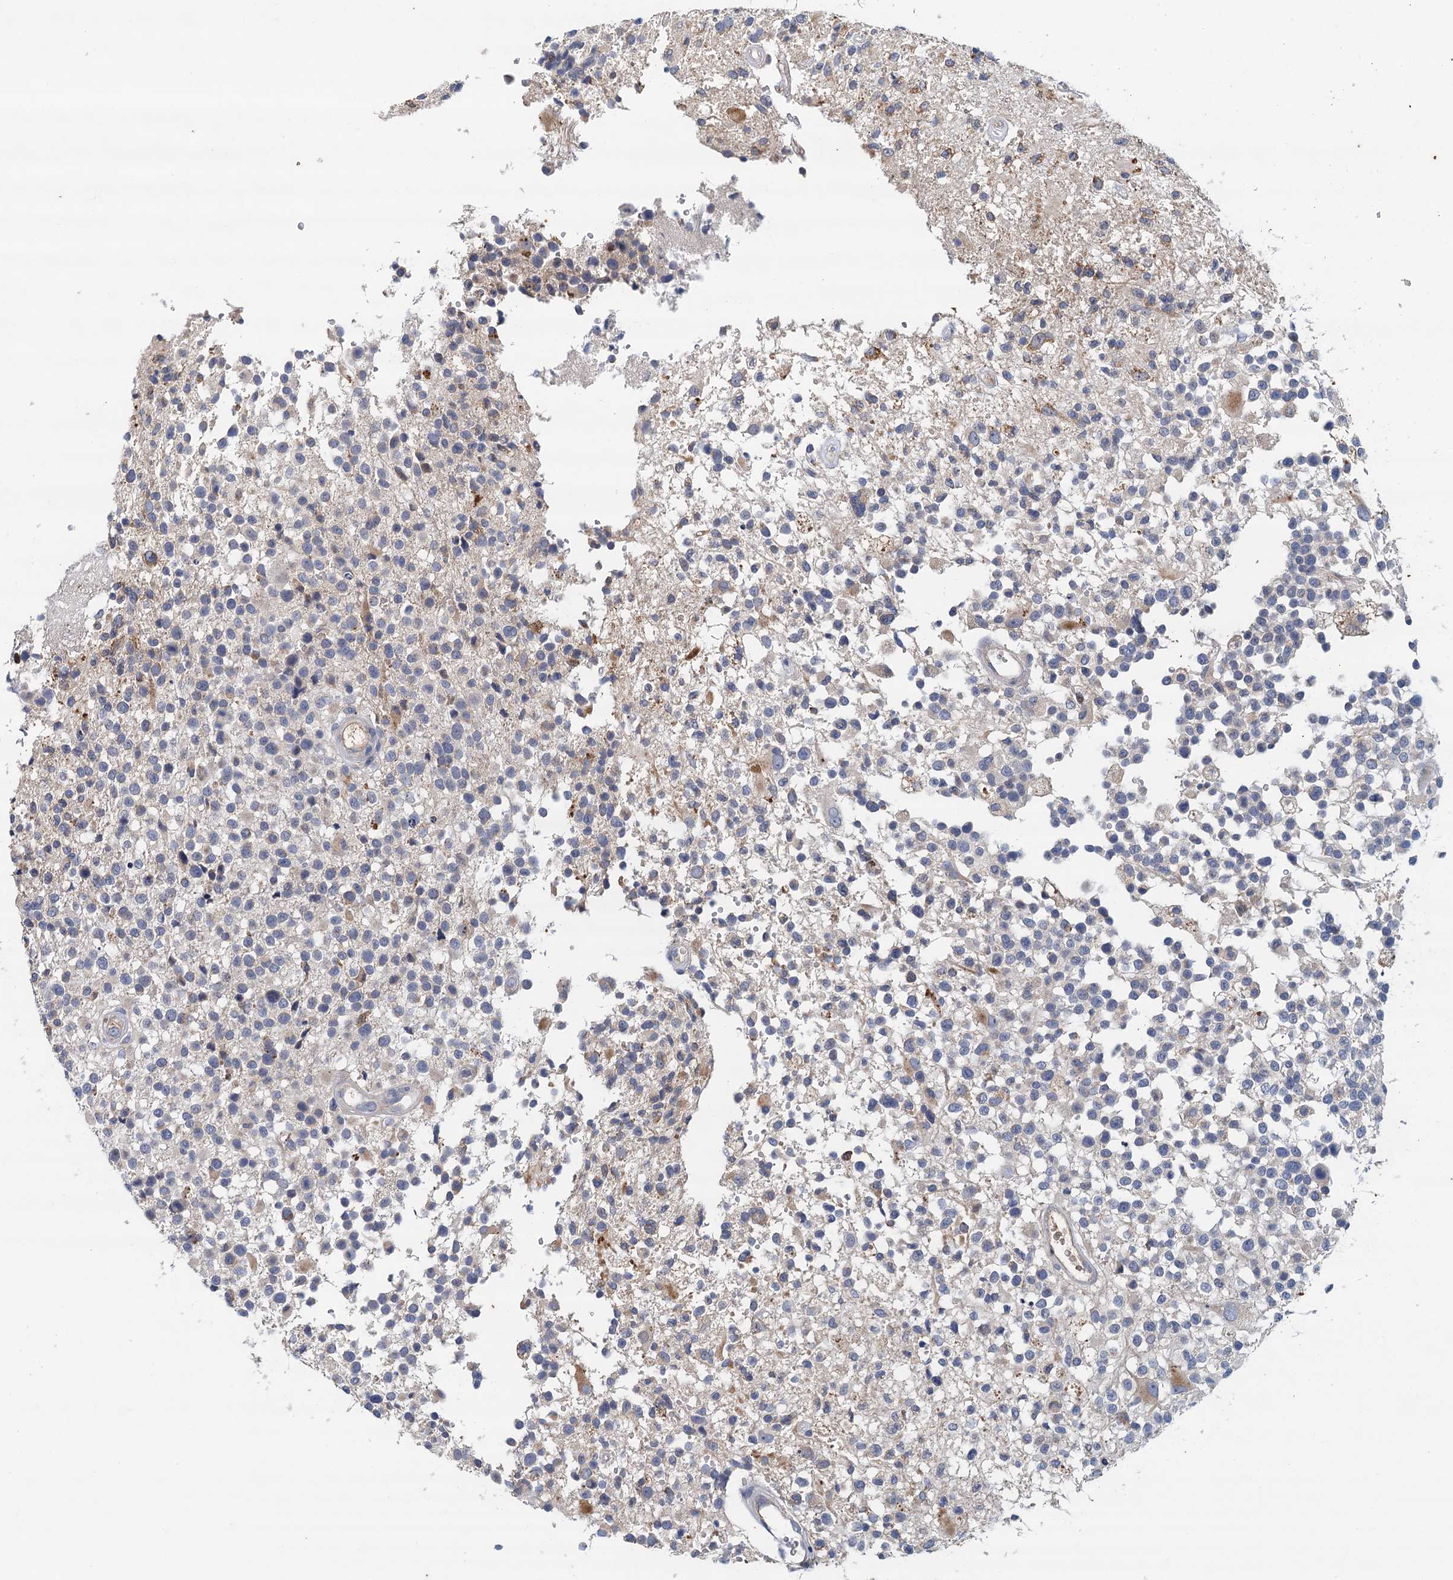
{"staining": {"intensity": "negative", "quantity": "none", "location": "none"}, "tissue": "glioma", "cell_type": "Tumor cells", "image_type": "cancer", "snomed": [{"axis": "morphology", "description": "Glioma, malignant, High grade"}, {"axis": "morphology", "description": "Glioblastoma, NOS"}, {"axis": "topography", "description": "Brain"}], "caption": "Protein analysis of glioma demonstrates no significant expression in tumor cells.", "gene": "TPCN1", "patient": {"sex": "male", "age": 60}}